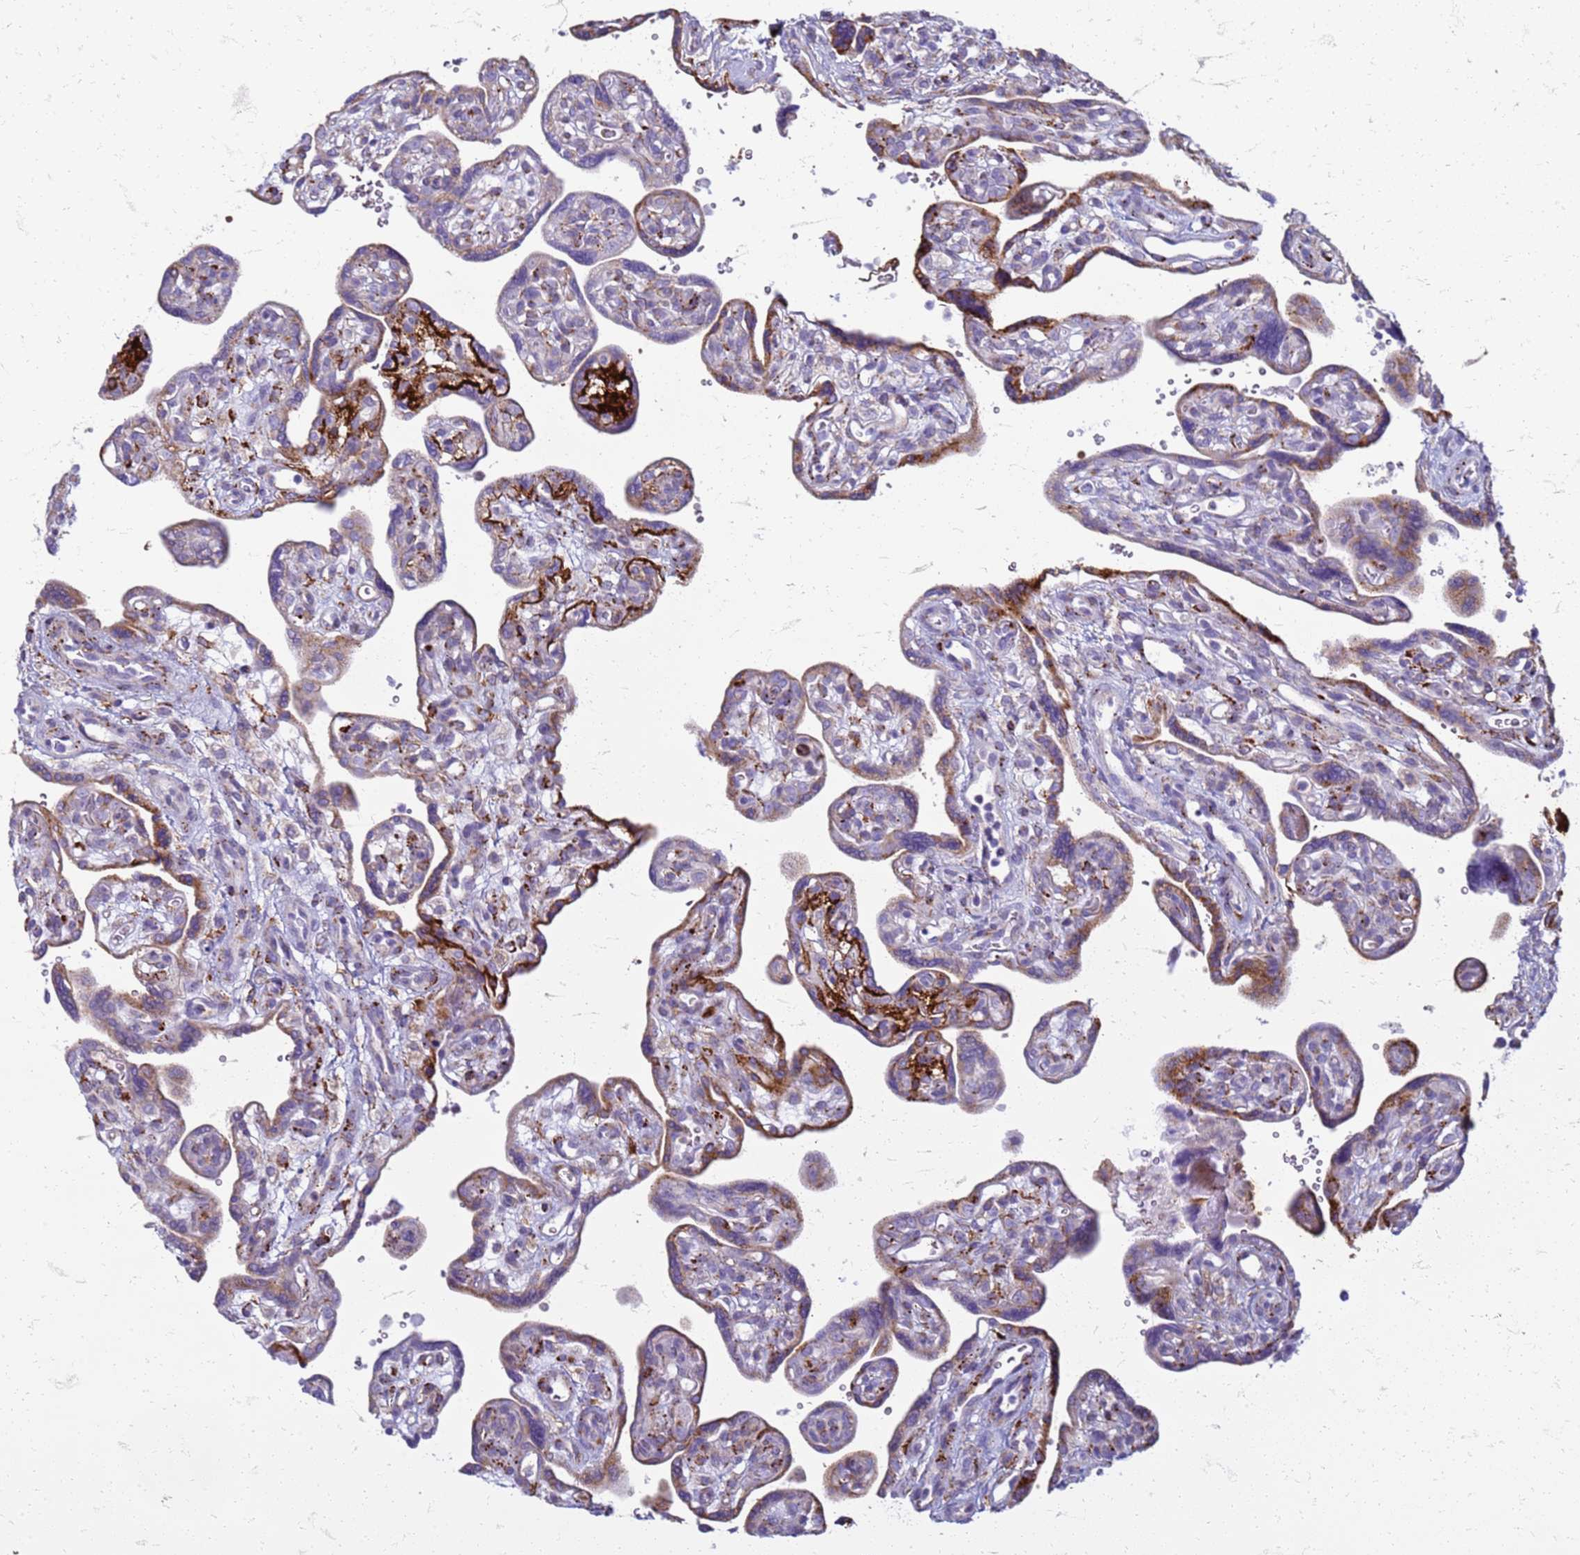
{"staining": {"intensity": "strong", "quantity": "25%-75%", "location": "cytoplasmic/membranous"}, "tissue": "placenta", "cell_type": "Trophoblastic cells", "image_type": "normal", "snomed": [{"axis": "morphology", "description": "Normal tissue, NOS"}, {"axis": "topography", "description": "Placenta"}], "caption": "Brown immunohistochemical staining in benign placenta reveals strong cytoplasmic/membranous staining in about 25%-75% of trophoblastic cells. The staining is performed using DAB (3,3'-diaminobenzidine) brown chromogen to label protein expression. The nuclei are counter-stained blue using hematoxylin.", "gene": "PDK3", "patient": {"sex": "female", "age": 39}}